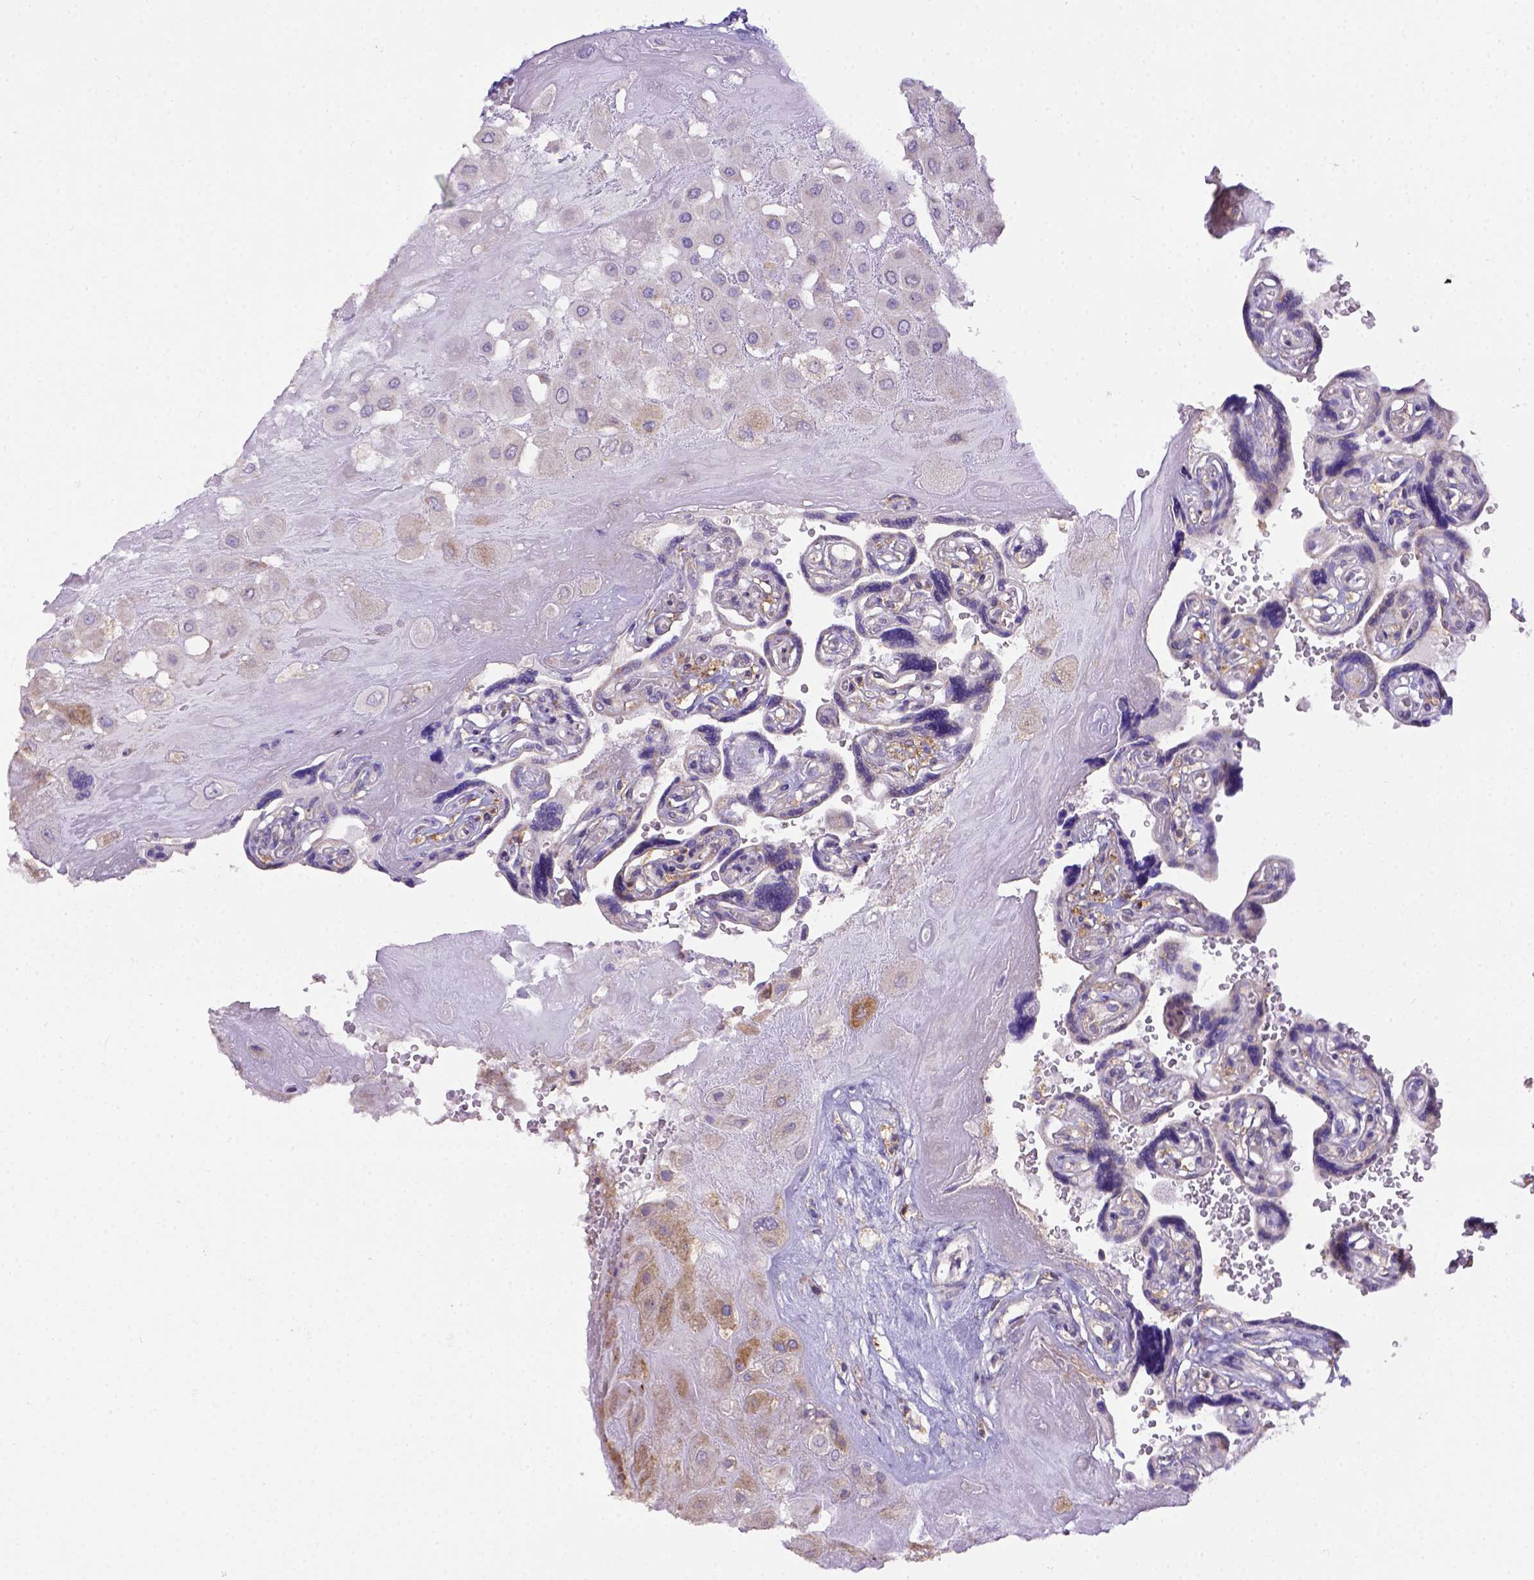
{"staining": {"intensity": "negative", "quantity": "none", "location": "none"}, "tissue": "placenta", "cell_type": "Decidual cells", "image_type": "normal", "snomed": [{"axis": "morphology", "description": "Normal tissue, NOS"}, {"axis": "topography", "description": "Placenta"}], "caption": "Image shows no protein positivity in decidual cells of unremarkable placenta.", "gene": "CD40", "patient": {"sex": "female", "age": 32}}